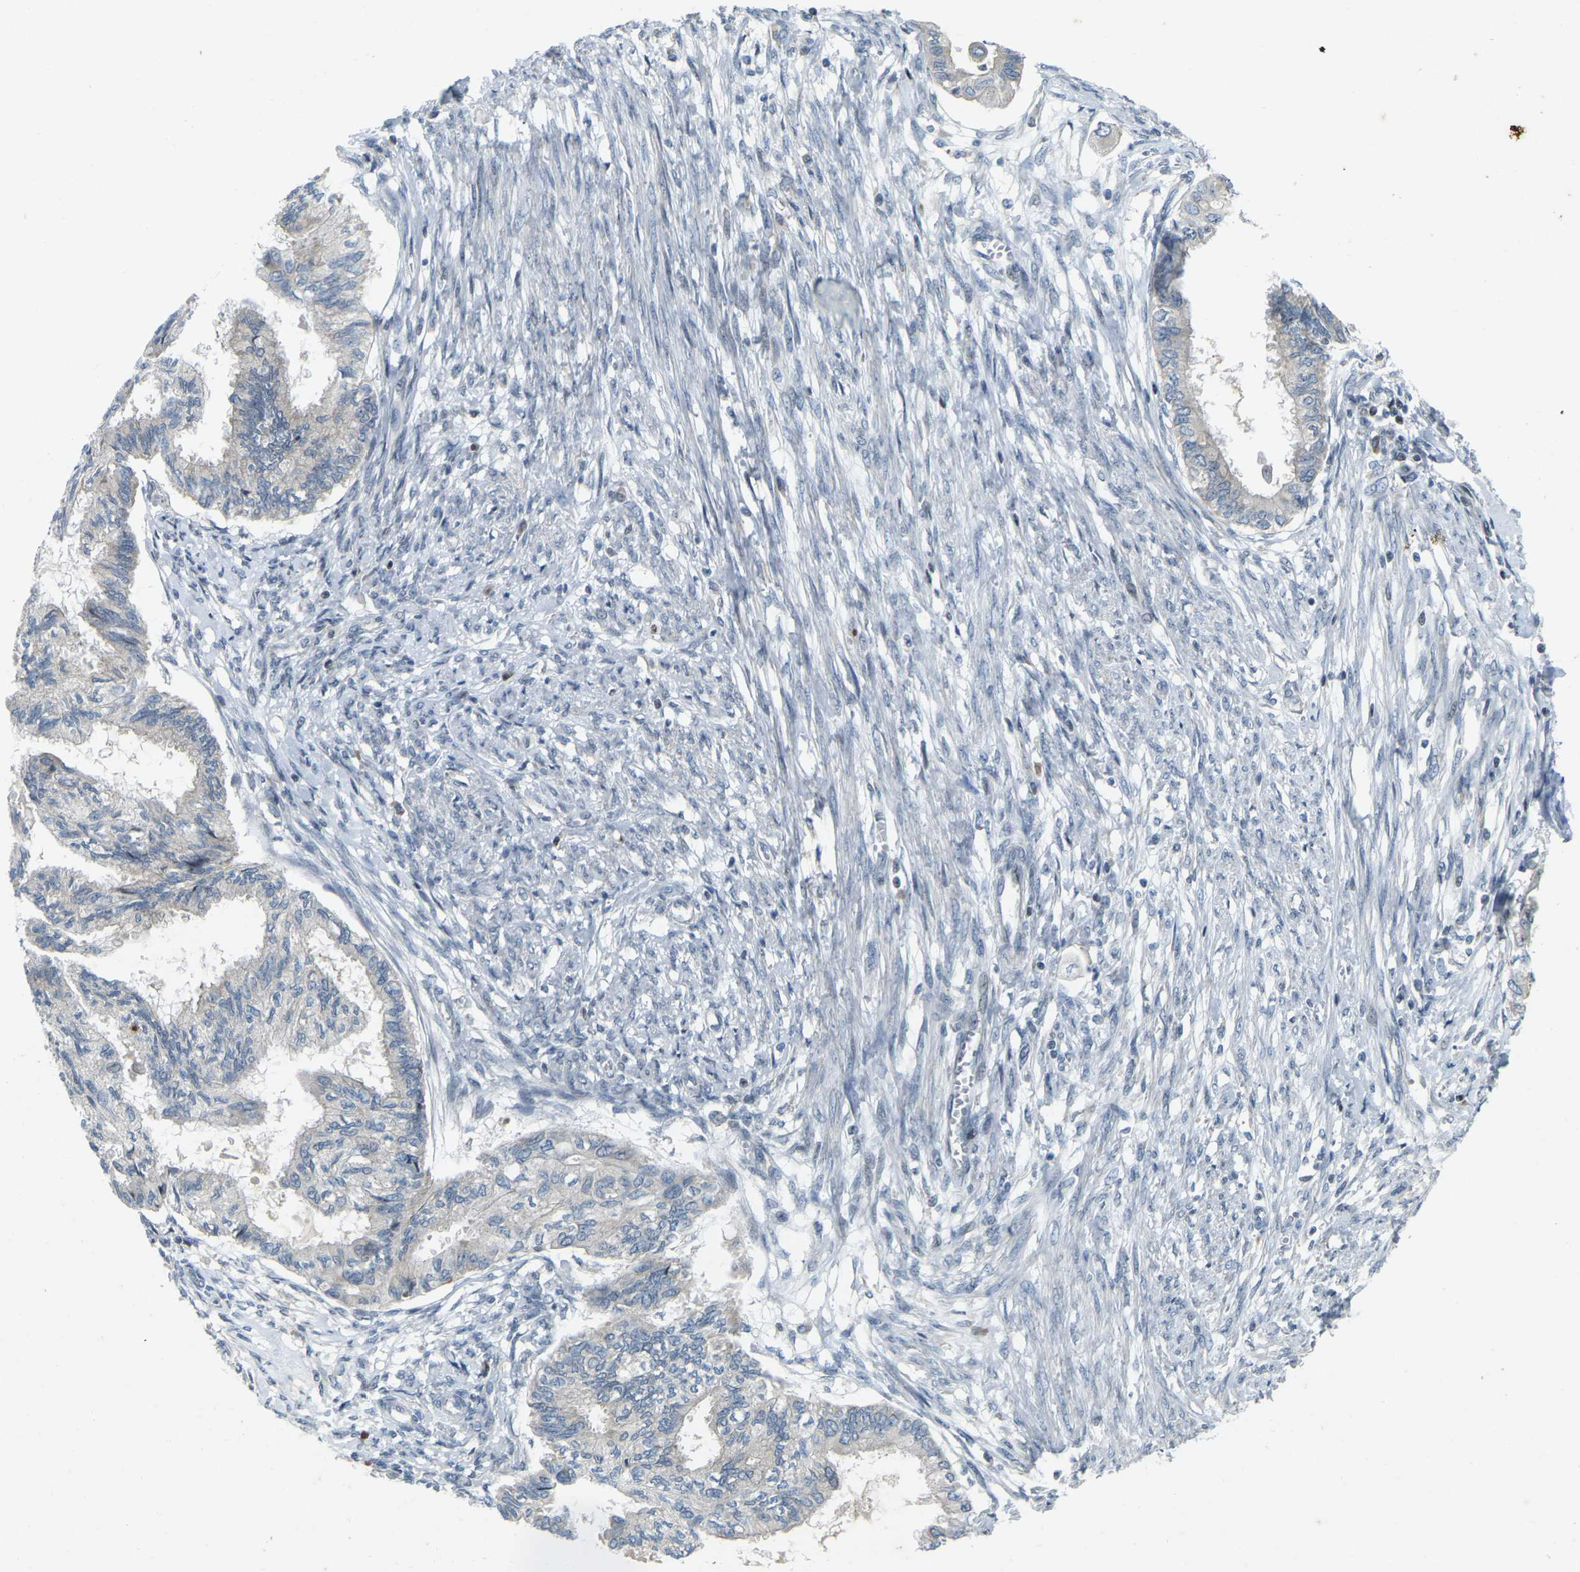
{"staining": {"intensity": "negative", "quantity": "none", "location": "none"}, "tissue": "cervical cancer", "cell_type": "Tumor cells", "image_type": "cancer", "snomed": [{"axis": "morphology", "description": "Normal tissue, NOS"}, {"axis": "morphology", "description": "Adenocarcinoma, NOS"}, {"axis": "topography", "description": "Cervix"}, {"axis": "topography", "description": "Endometrium"}], "caption": "This is an IHC histopathology image of human cervical cancer (adenocarcinoma). There is no positivity in tumor cells.", "gene": "PARL", "patient": {"sex": "female", "age": 86}}